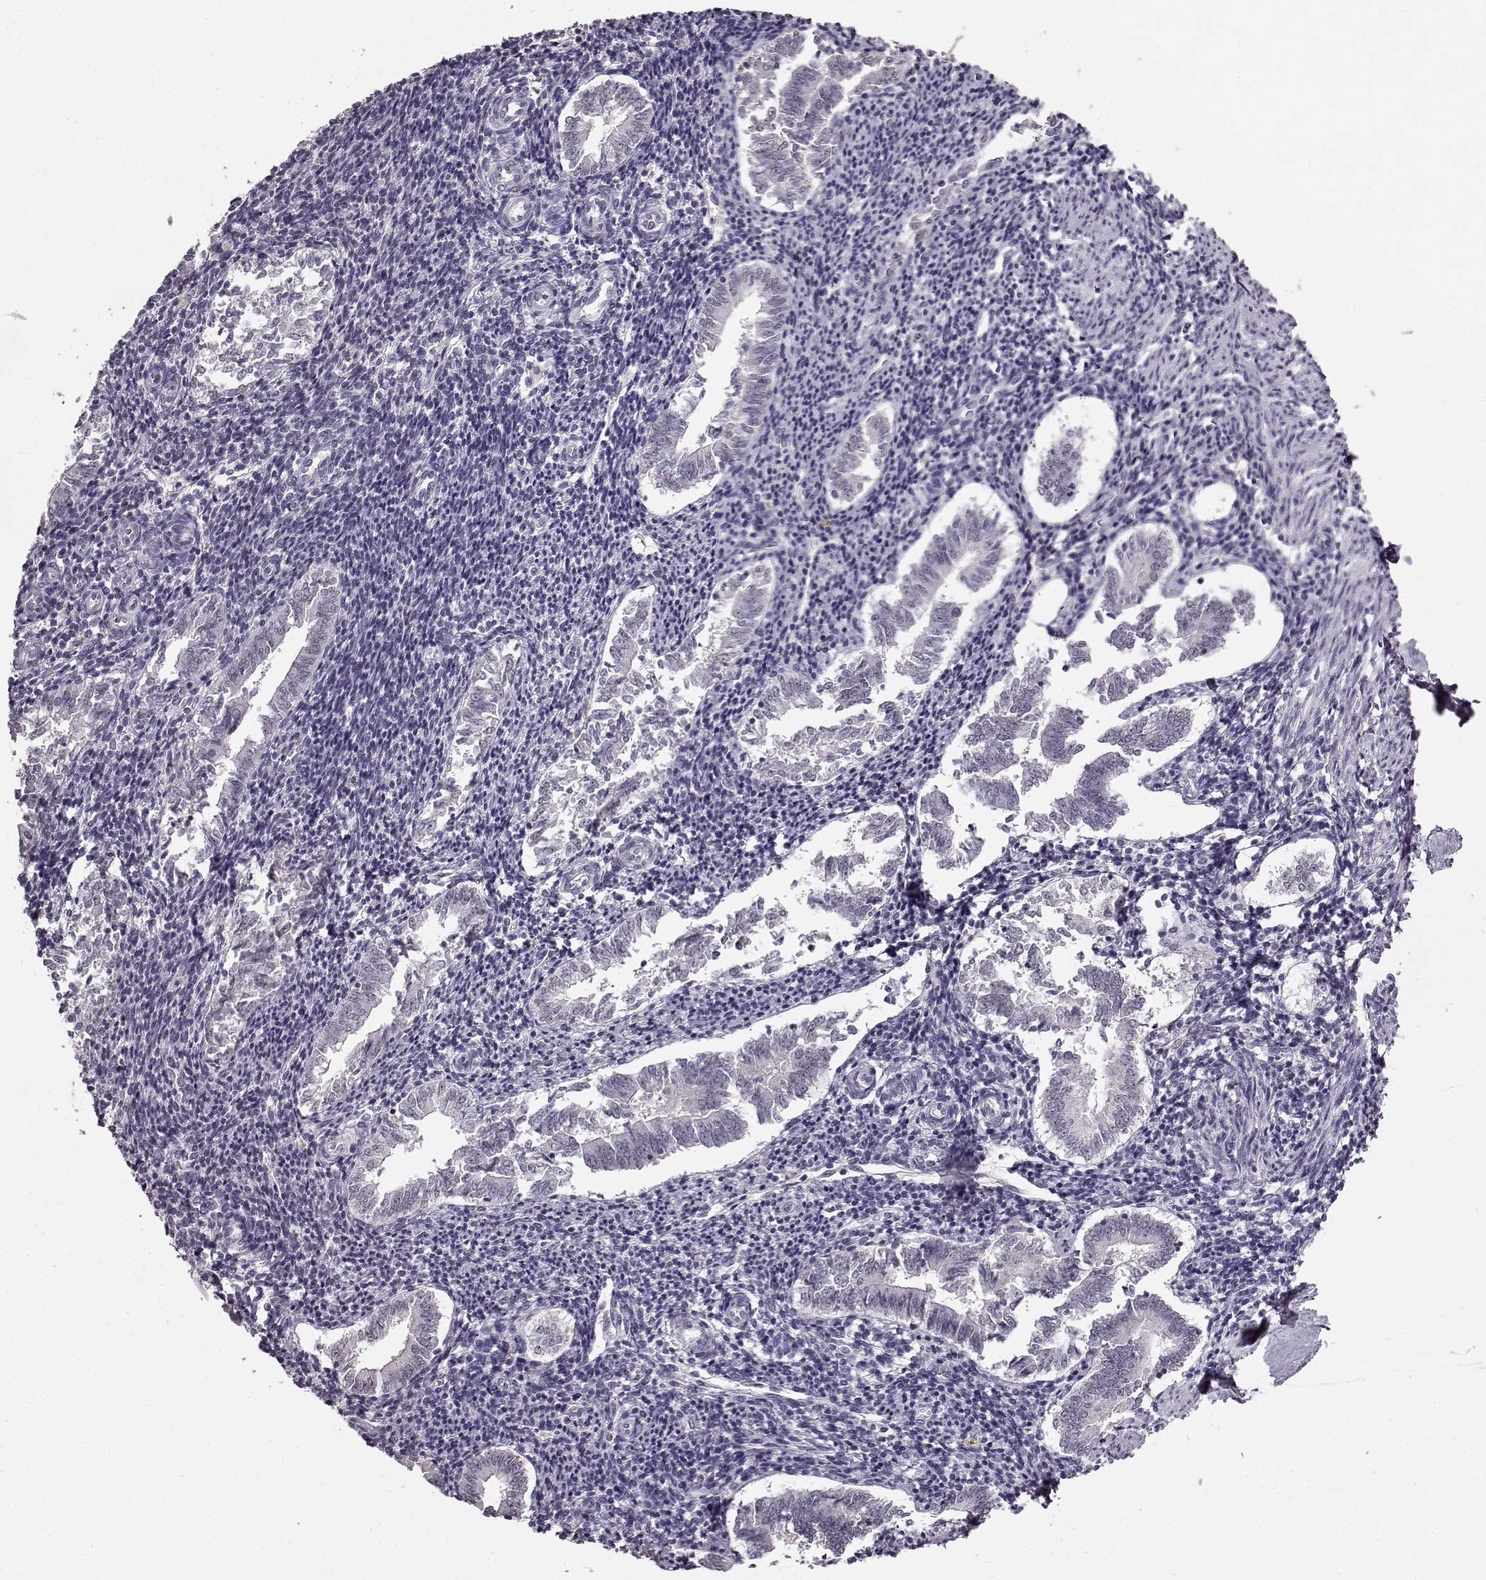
{"staining": {"intensity": "negative", "quantity": "none", "location": "none"}, "tissue": "endometrium", "cell_type": "Cells in endometrial stroma", "image_type": "normal", "snomed": [{"axis": "morphology", "description": "Normal tissue, NOS"}, {"axis": "topography", "description": "Endometrium"}], "caption": "DAB (3,3'-diaminobenzidine) immunohistochemical staining of benign endometrium displays no significant staining in cells in endometrial stroma. (Immunohistochemistry (ihc), brightfield microscopy, high magnification).", "gene": "RP1L1", "patient": {"sex": "female", "age": 25}}